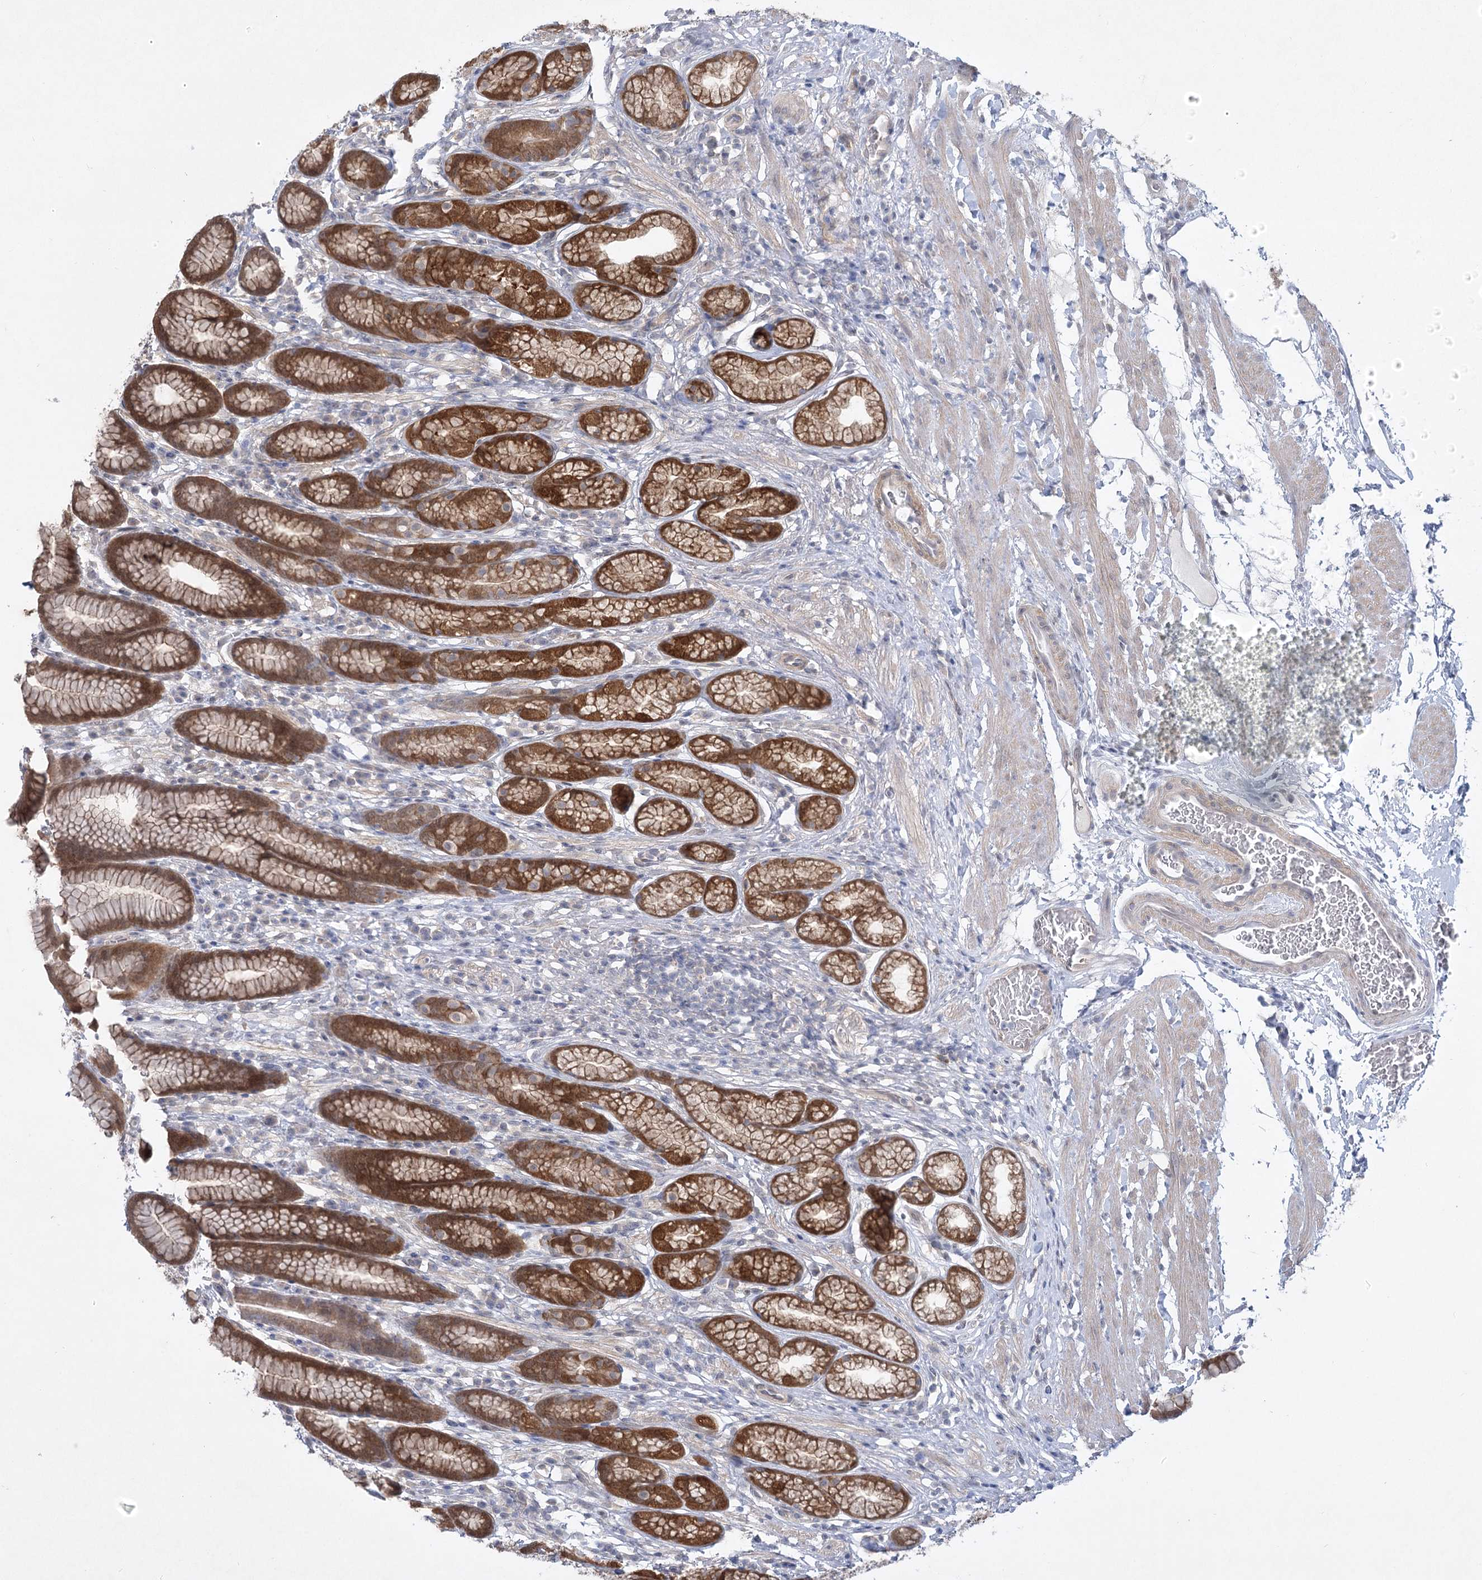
{"staining": {"intensity": "strong", "quantity": ">75%", "location": "cytoplasmic/membranous"}, "tissue": "stomach", "cell_type": "Glandular cells", "image_type": "normal", "snomed": [{"axis": "morphology", "description": "Normal tissue, NOS"}, {"axis": "topography", "description": "Stomach"}], "caption": "Benign stomach shows strong cytoplasmic/membranous staining in approximately >75% of glandular cells, visualized by immunohistochemistry.", "gene": "AAMDC", "patient": {"sex": "male", "age": 42}}